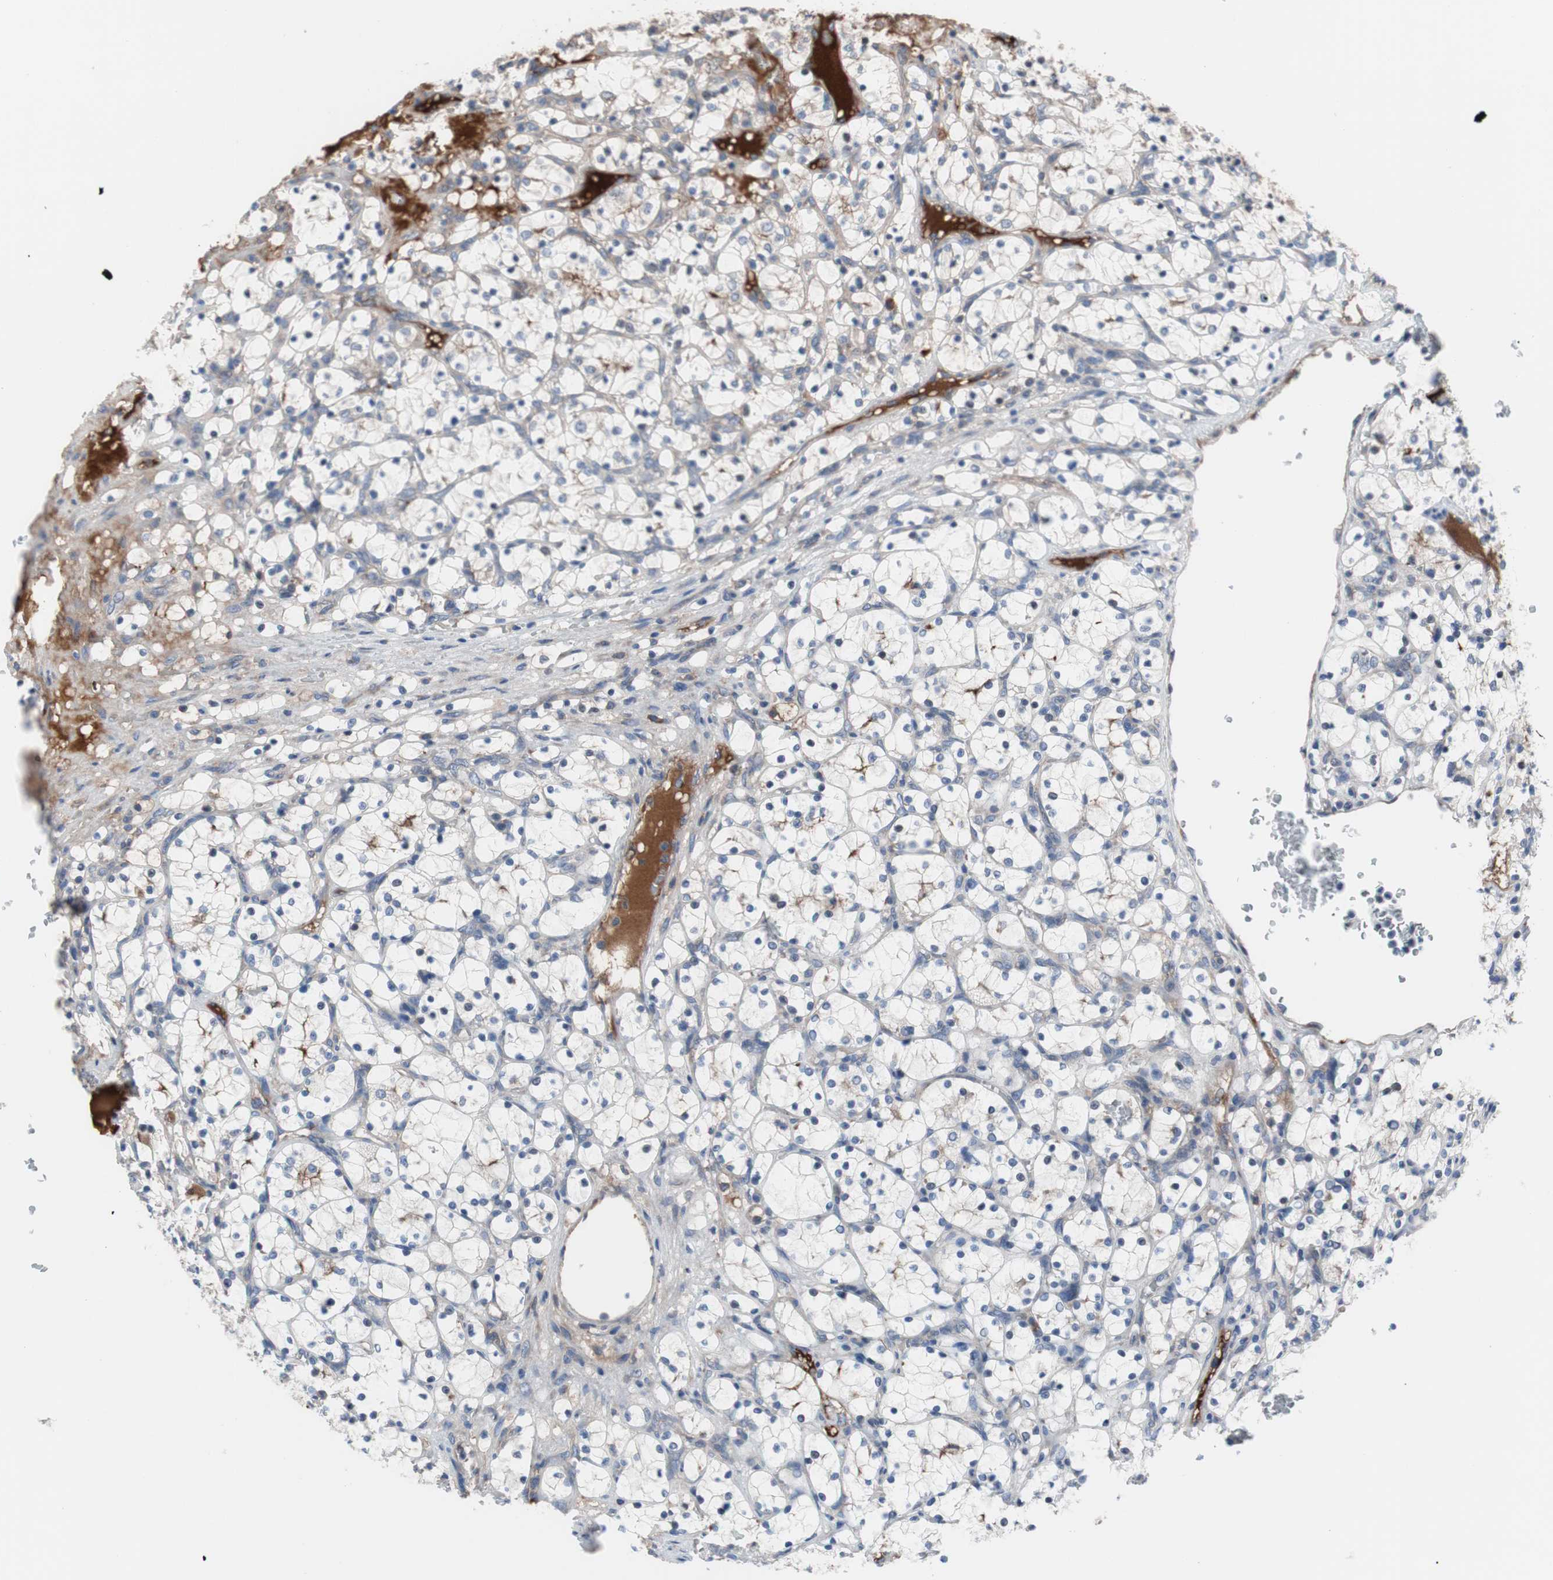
{"staining": {"intensity": "negative", "quantity": "none", "location": "none"}, "tissue": "renal cancer", "cell_type": "Tumor cells", "image_type": "cancer", "snomed": [{"axis": "morphology", "description": "Adenocarcinoma, NOS"}, {"axis": "topography", "description": "Kidney"}], "caption": "DAB (3,3'-diaminobenzidine) immunohistochemical staining of renal cancer shows no significant positivity in tumor cells.", "gene": "KANSL1", "patient": {"sex": "female", "age": 69}}